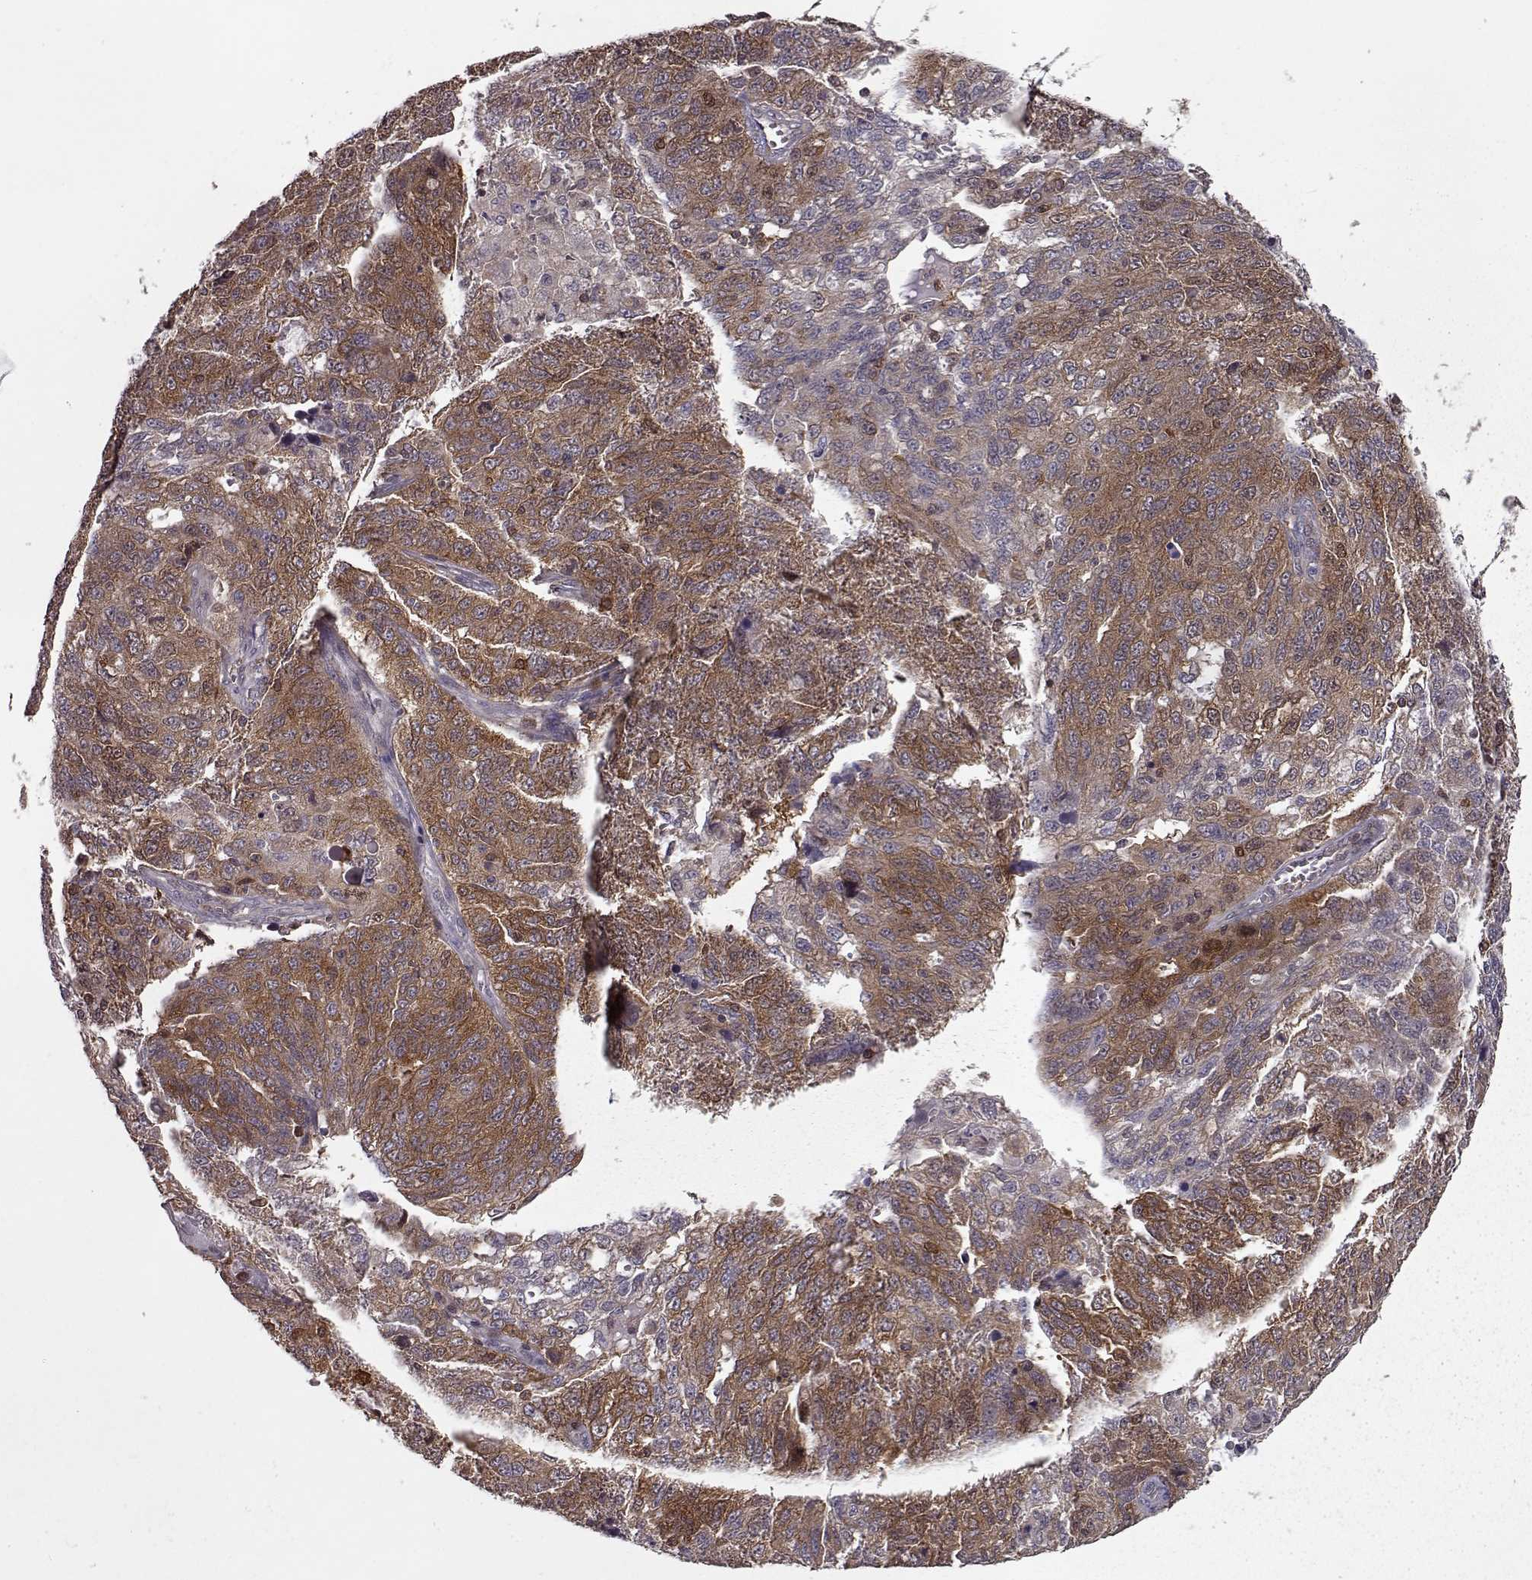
{"staining": {"intensity": "strong", "quantity": ">75%", "location": "cytoplasmic/membranous"}, "tissue": "ovarian cancer", "cell_type": "Tumor cells", "image_type": "cancer", "snomed": [{"axis": "morphology", "description": "Cystadenocarcinoma, serous, NOS"}, {"axis": "topography", "description": "Ovary"}], "caption": "Immunohistochemical staining of ovarian cancer (serous cystadenocarcinoma) shows high levels of strong cytoplasmic/membranous staining in about >75% of tumor cells. The staining was performed using DAB, with brown indicating positive protein expression. Nuclei are stained blue with hematoxylin.", "gene": "RANBP1", "patient": {"sex": "female", "age": 71}}